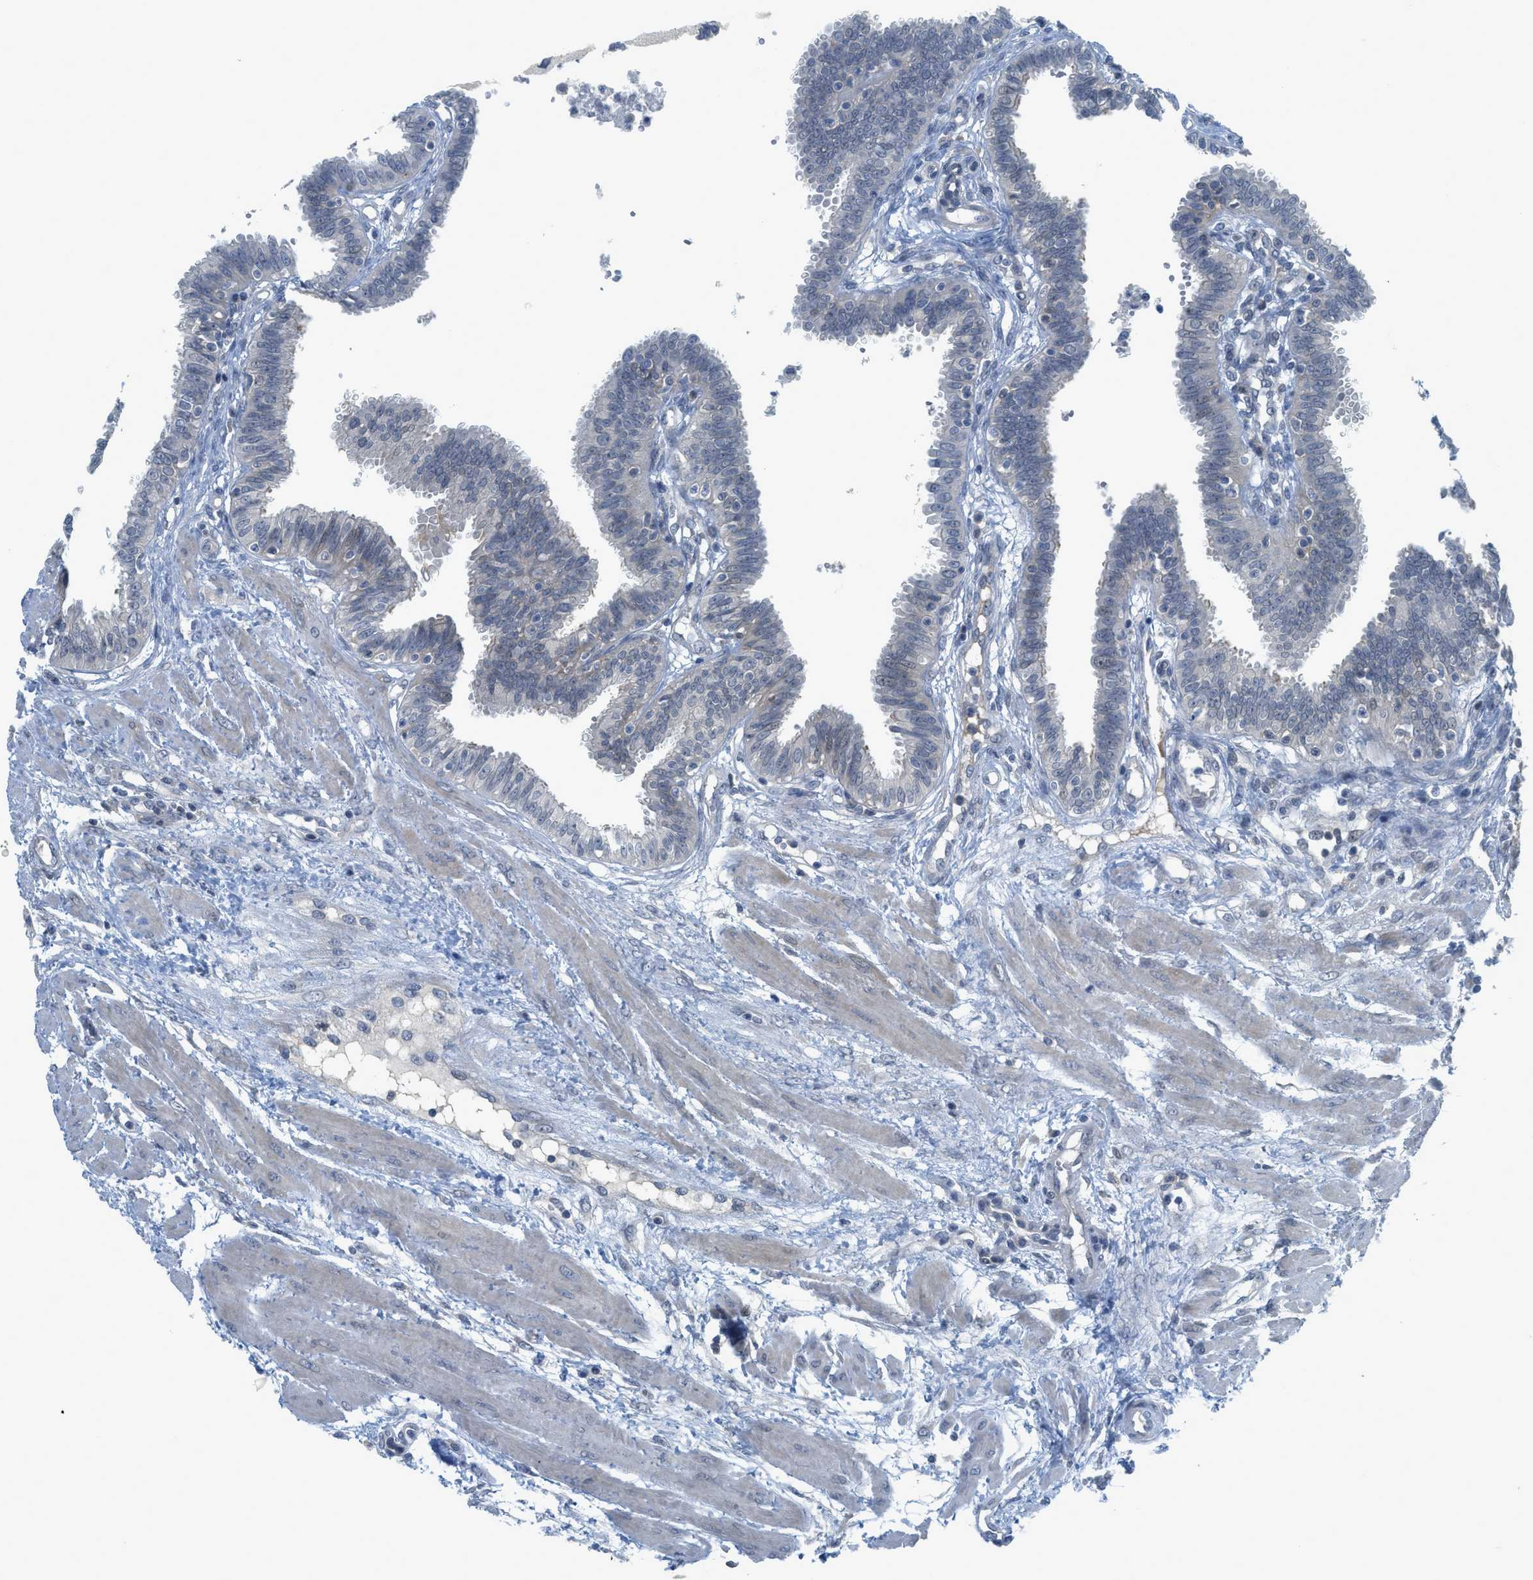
{"staining": {"intensity": "weak", "quantity": "<25%", "location": "cytoplasmic/membranous"}, "tissue": "fallopian tube", "cell_type": "Glandular cells", "image_type": "normal", "snomed": [{"axis": "morphology", "description": "Normal tissue, NOS"}, {"axis": "topography", "description": "Fallopian tube"}], "caption": "A micrograph of human fallopian tube is negative for staining in glandular cells. (DAB (3,3'-diaminobenzidine) IHC, high magnification).", "gene": "TNFAIP1", "patient": {"sex": "female", "age": 32}}